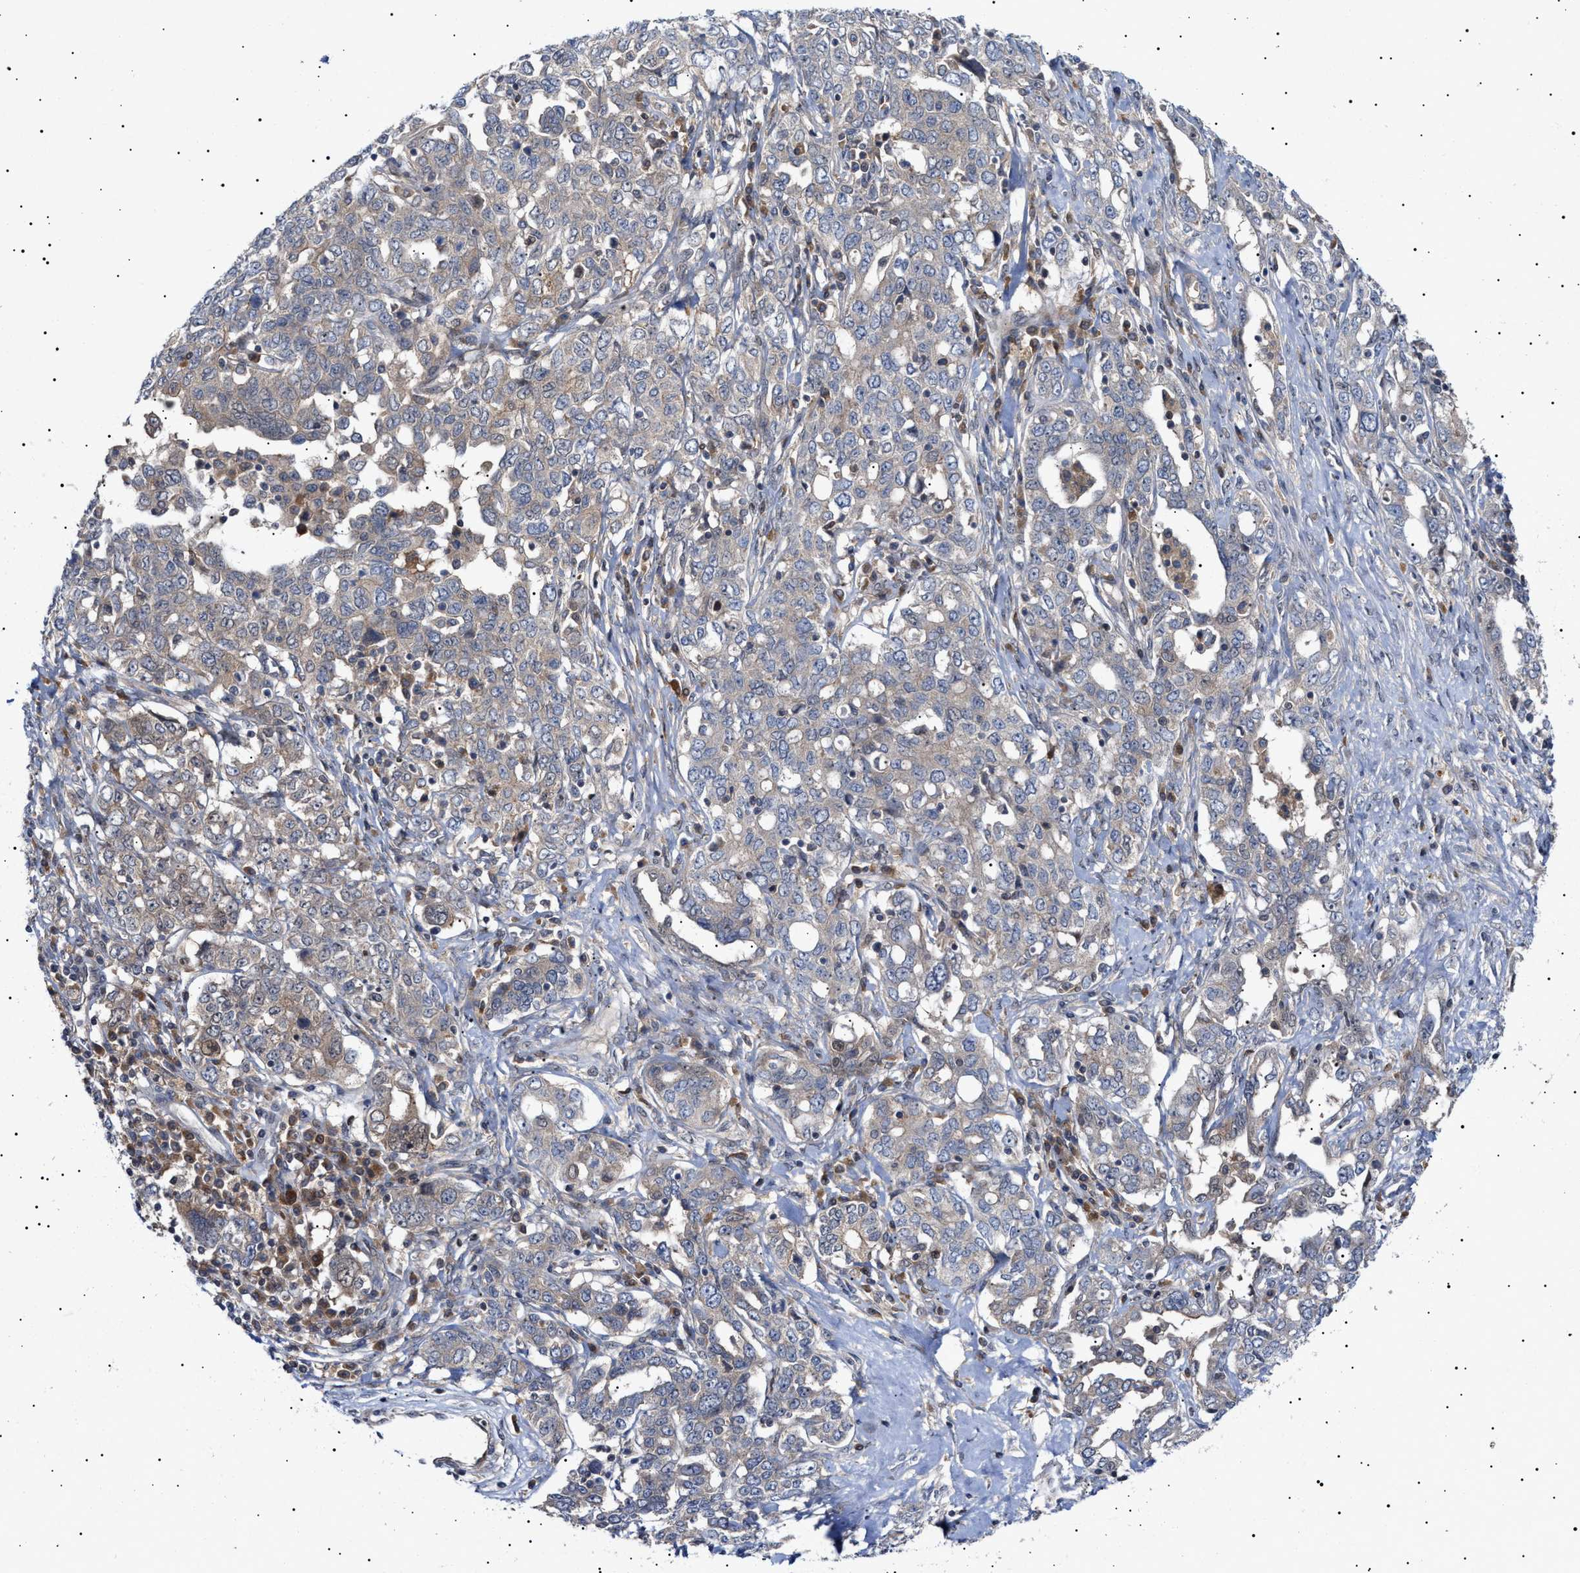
{"staining": {"intensity": "moderate", "quantity": "25%-75%", "location": "cytoplasmic/membranous"}, "tissue": "ovarian cancer", "cell_type": "Tumor cells", "image_type": "cancer", "snomed": [{"axis": "morphology", "description": "Carcinoma, endometroid"}, {"axis": "topography", "description": "Ovary"}], "caption": "Brown immunohistochemical staining in ovarian cancer (endometroid carcinoma) exhibits moderate cytoplasmic/membranous staining in approximately 25%-75% of tumor cells. (DAB IHC with brightfield microscopy, high magnification).", "gene": "NPLOC4", "patient": {"sex": "female", "age": 62}}